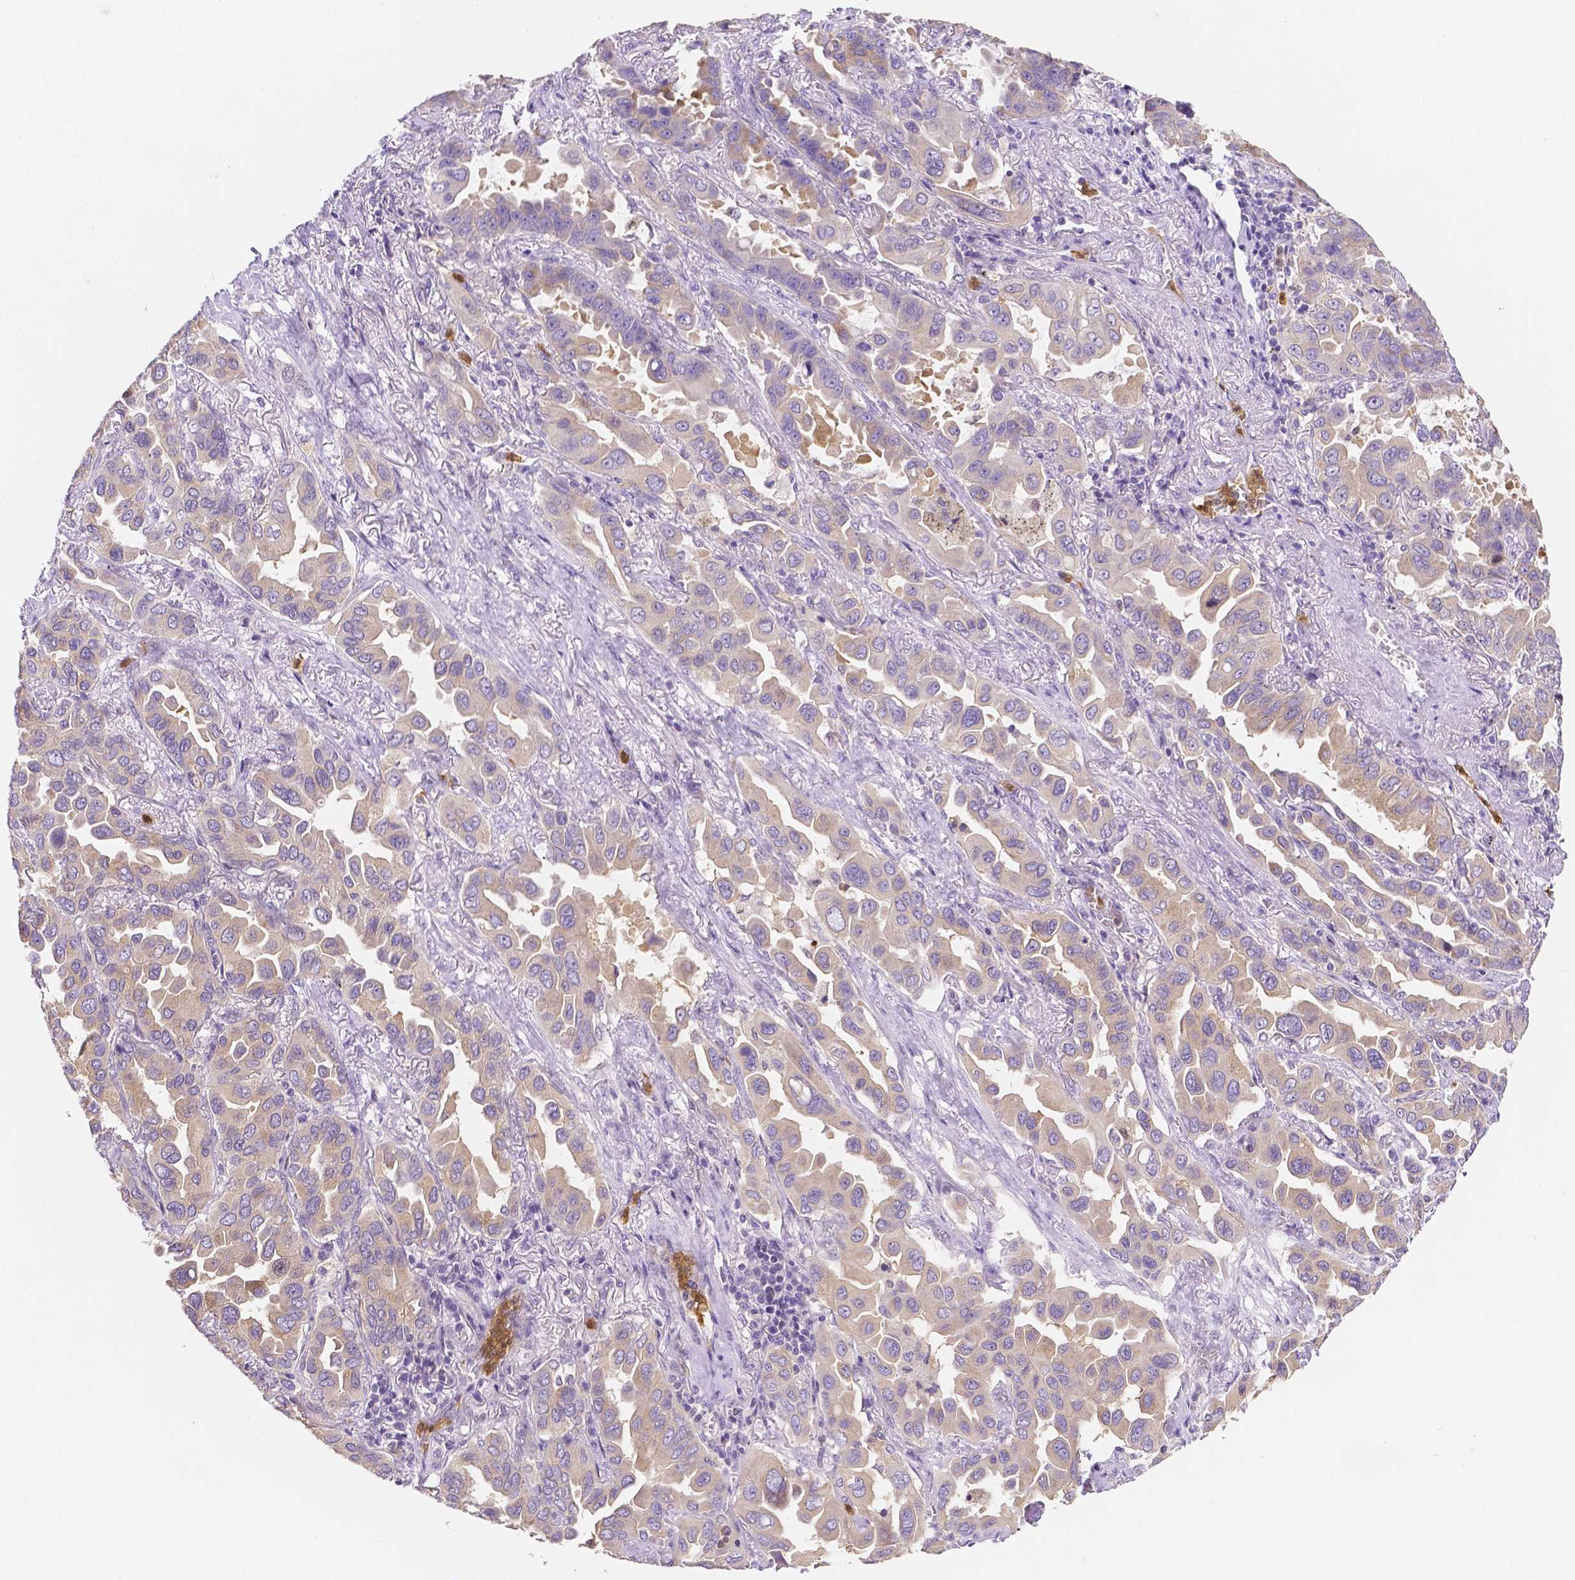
{"staining": {"intensity": "negative", "quantity": "none", "location": "none"}, "tissue": "lung cancer", "cell_type": "Tumor cells", "image_type": "cancer", "snomed": [{"axis": "morphology", "description": "Adenocarcinoma, NOS"}, {"axis": "topography", "description": "Lung"}], "caption": "Protein analysis of adenocarcinoma (lung) reveals no significant positivity in tumor cells.", "gene": "ZNRD2", "patient": {"sex": "male", "age": 64}}